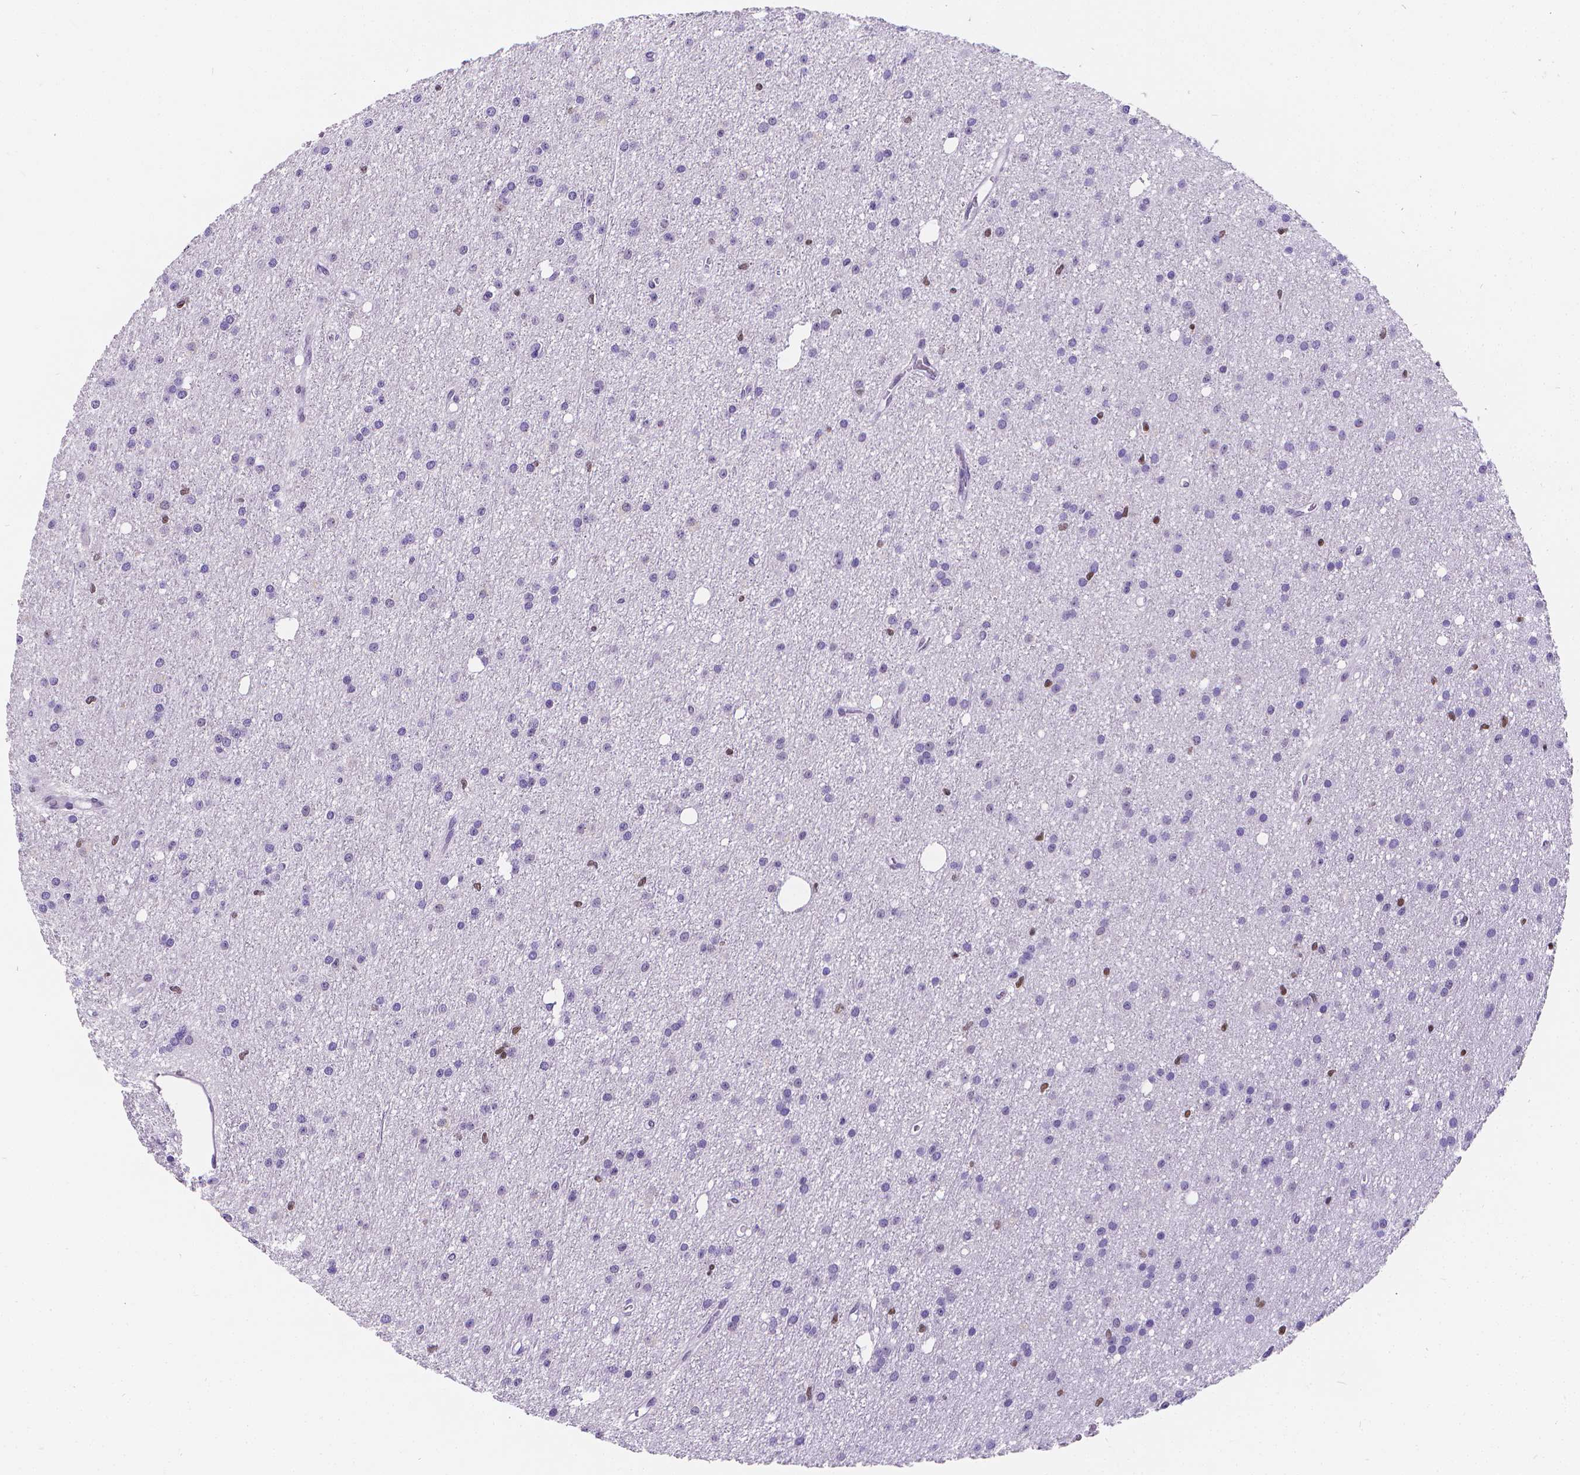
{"staining": {"intensity": "negative", "quantity": "none", "location": "none"}, "tissue": "glioma", "cell_type": "Tumor cells", "image_type": "cancer", "snomed": [{"axis": "morphology", "description": "Glioma, malignant, Low grade"}, {"axis": "topography", "description": "Brain"}], "caption": "Glioma stained for a protein using immunohistochemistry (IHC) displays no expression tumor cells.", "gene": "MEF2C", "patient": {"sex": "male", "age": 27}}